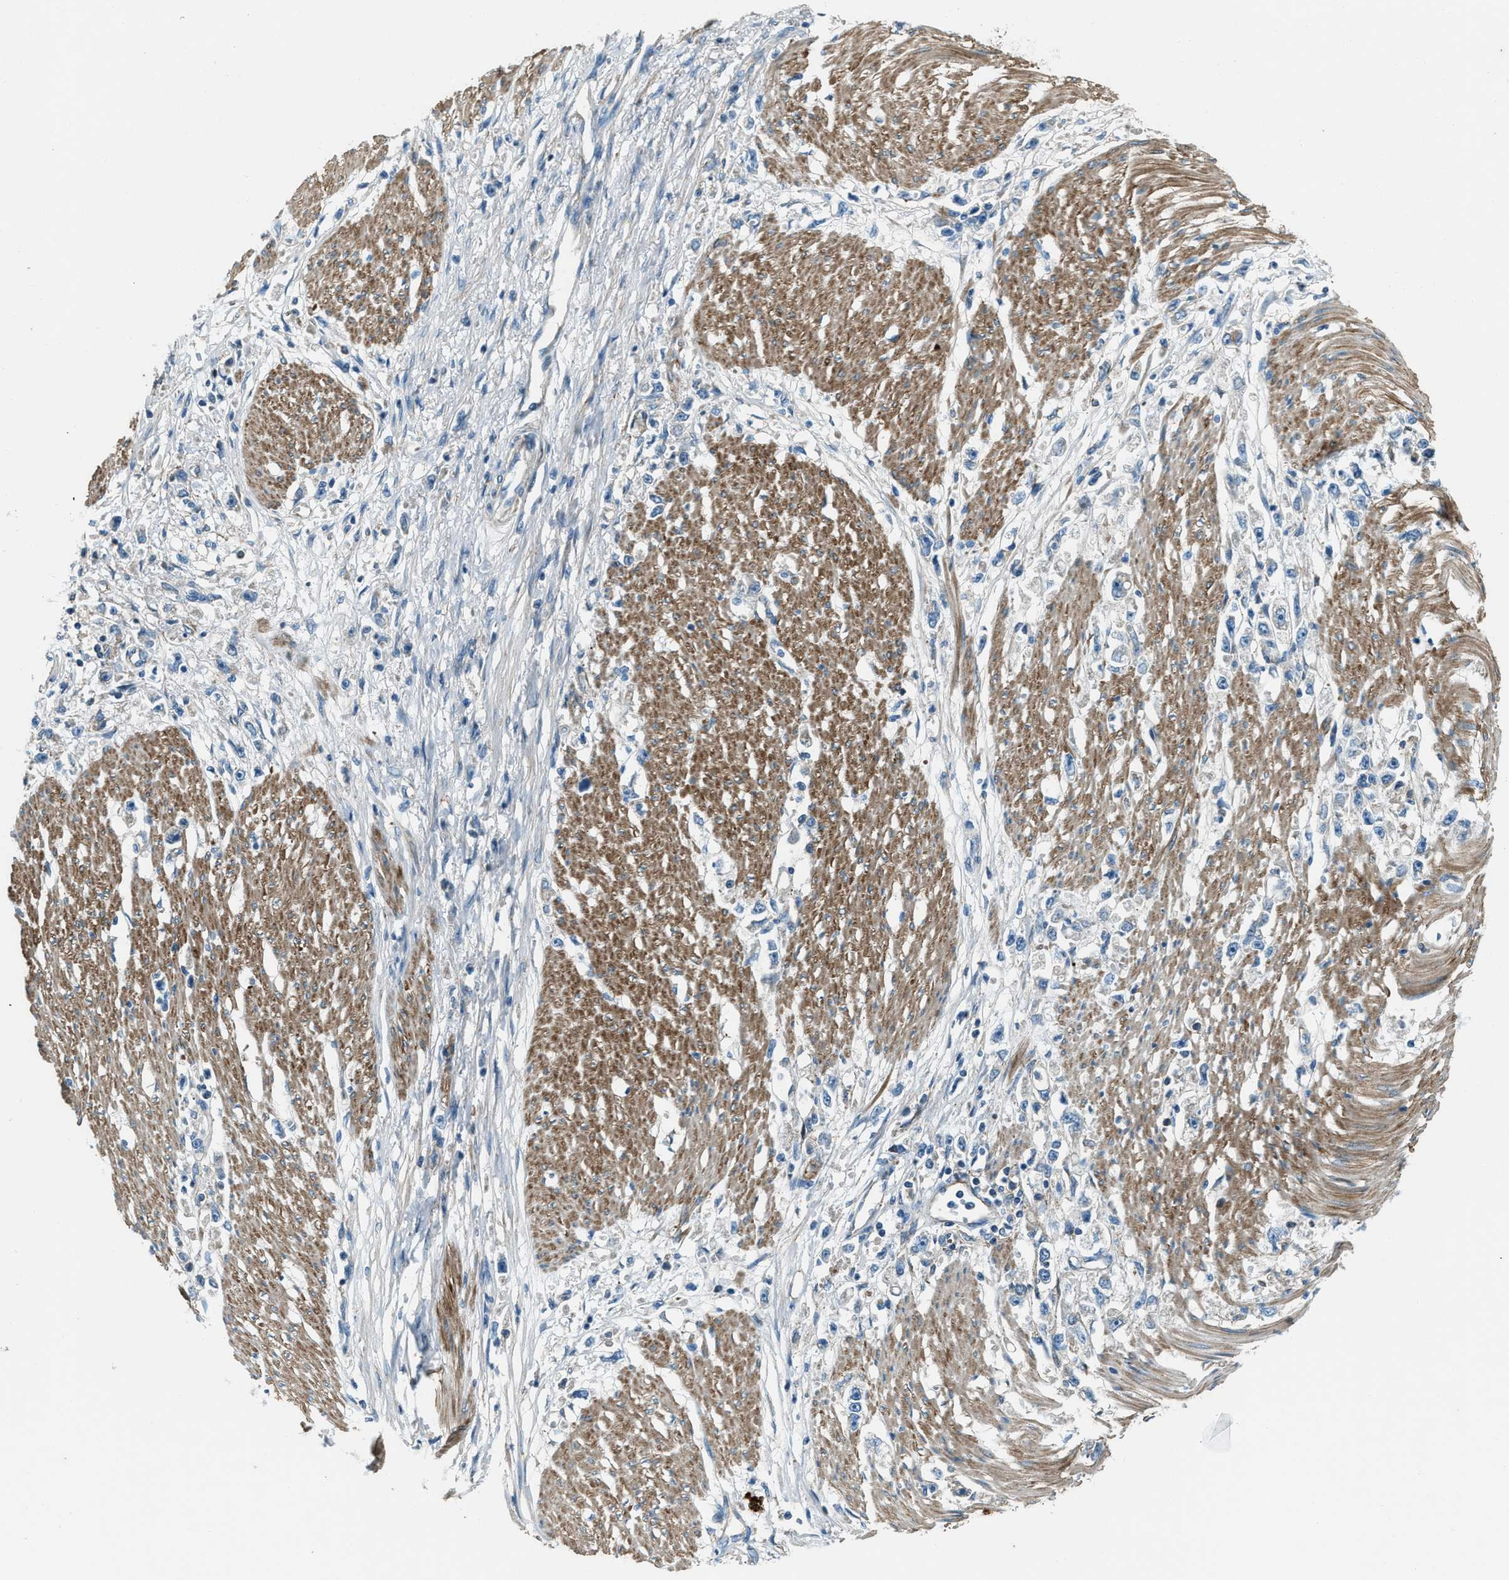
{"staining": {"intensity": "negative", "quantity": "none", "location": "none"}, "tissue": "stomach cancer", "cell_type": "Tumor cells", "image_type": "cancer", "snomed": [{"axis": "morphology", "description": "Adenocarcinoma, NOS"}, {"axis": "topography", "description": "Stomach"}], "caption": "This histopathology image is of stomach cancer (adenocarcinoma) stained with immunohistochemistry (IHC) to label a protein in brown with the nuclei are counter-stained blue. There is no expression in tumor cells. (DAB immunohistochemistry with hematoxylin counter stain).", "gene": "SVIL", "patient": {"sex": "female", "age": 59}}